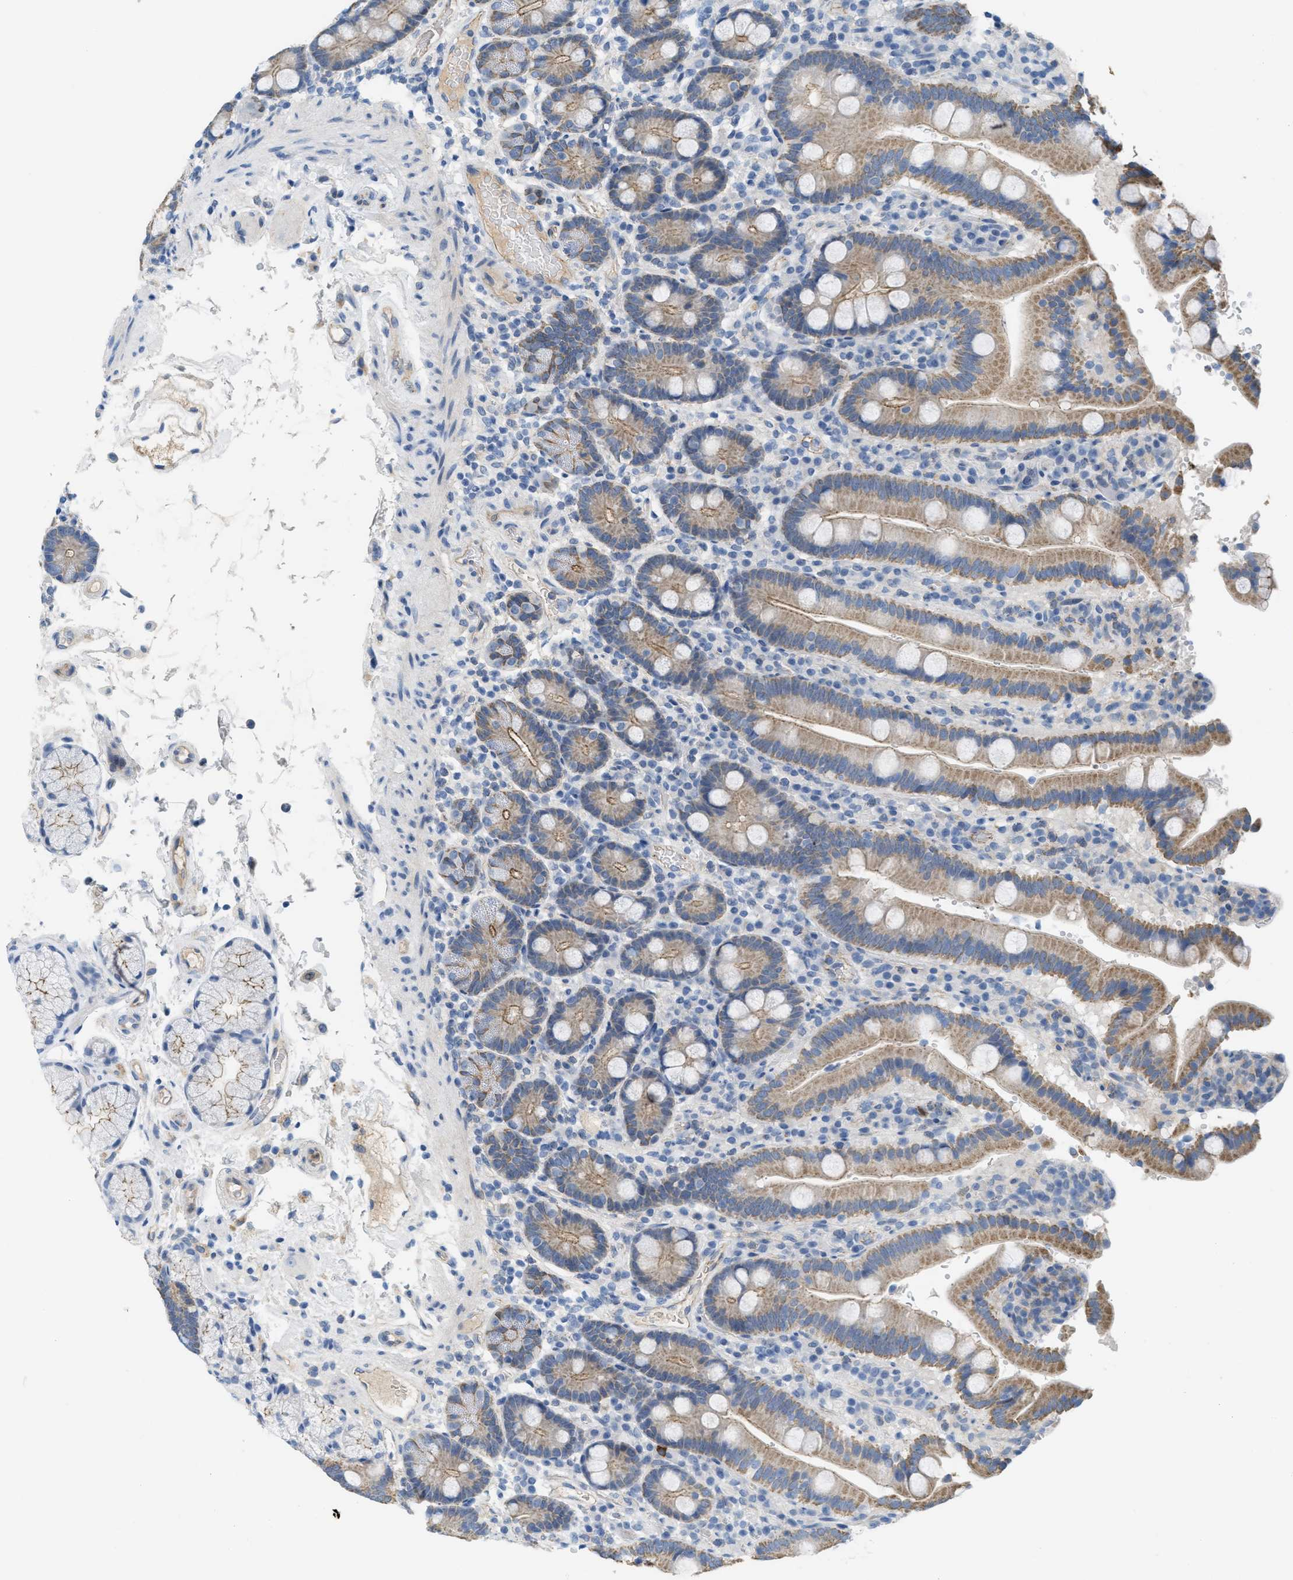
{"staining": {"intensity": "weak", "quantity": ">75%", "location": "cytoplasmic/membranous"}, "tissue": "duodenum", "cell_type": "Glandular cells", "image_type": "normal", "snomed": [{"axis": "morphology", "description": "Normal tissue, NOS"}, {"axis": "topography", "description": "Small intestine, NOS"}], "caption": "Immunohistochemical staining of unremarkable human duodenum exhibits >75% levels of weak cytoplasmic/membranous protein positivity in approximately >75% of glandular cells.", "gene": "CRB3", "patient": {"sex": "female", "age": 71}}